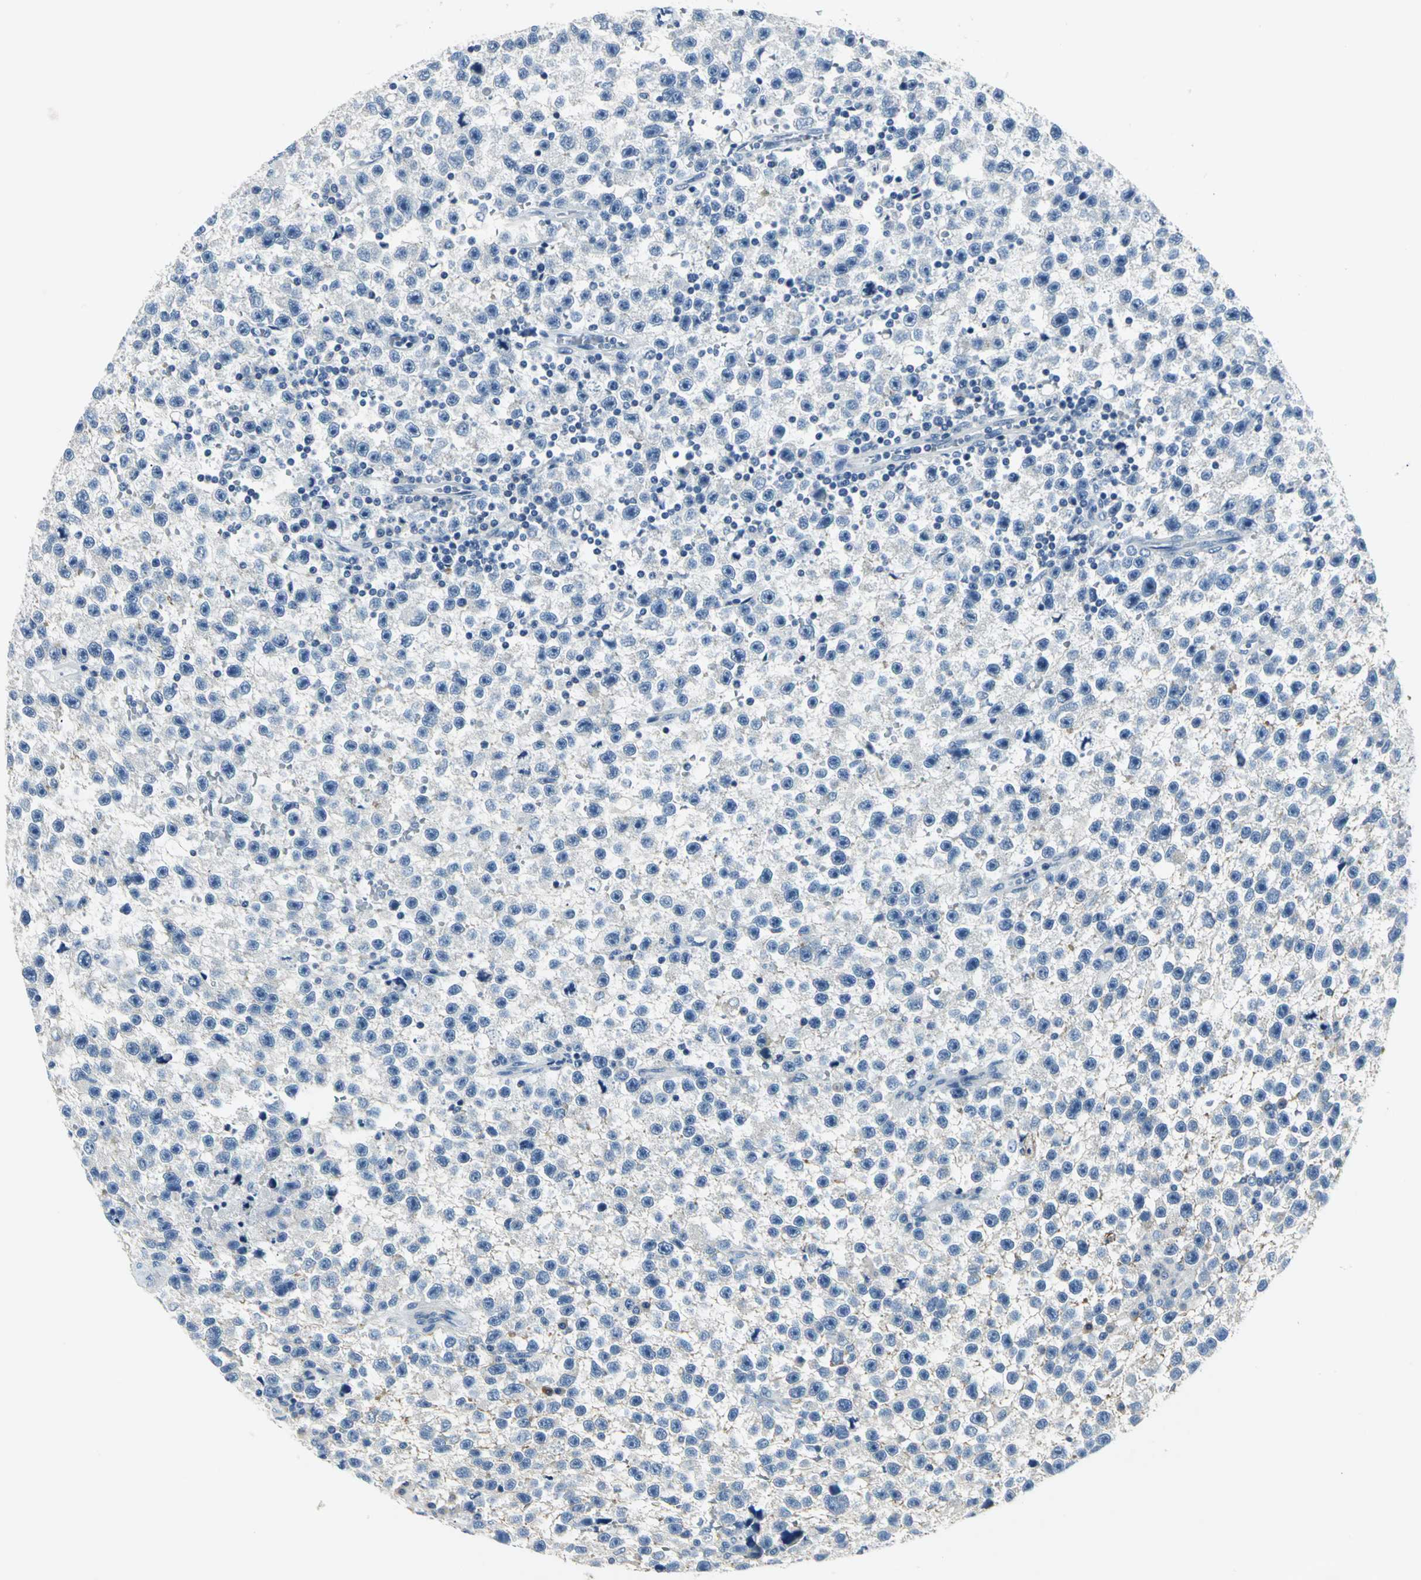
{"staining": {"intensity": "negative", "quantity": "none", "location": "none"}, "tissue": "testis cancer", "cell_type": "Tumor cells", "image_type": "cancer", "snomed": [{"axis": "morphology", "description": "Seminoma, NOS"}, {"axis": "topography", "description": "Testis"}], "caption": "Immunohistochemistry image of human testis cancer stained for a protein (brown), which displays no positivity in tumor cells.", "gene": "RIPOR1", "patient": {"sex": "male", "age": 33}}